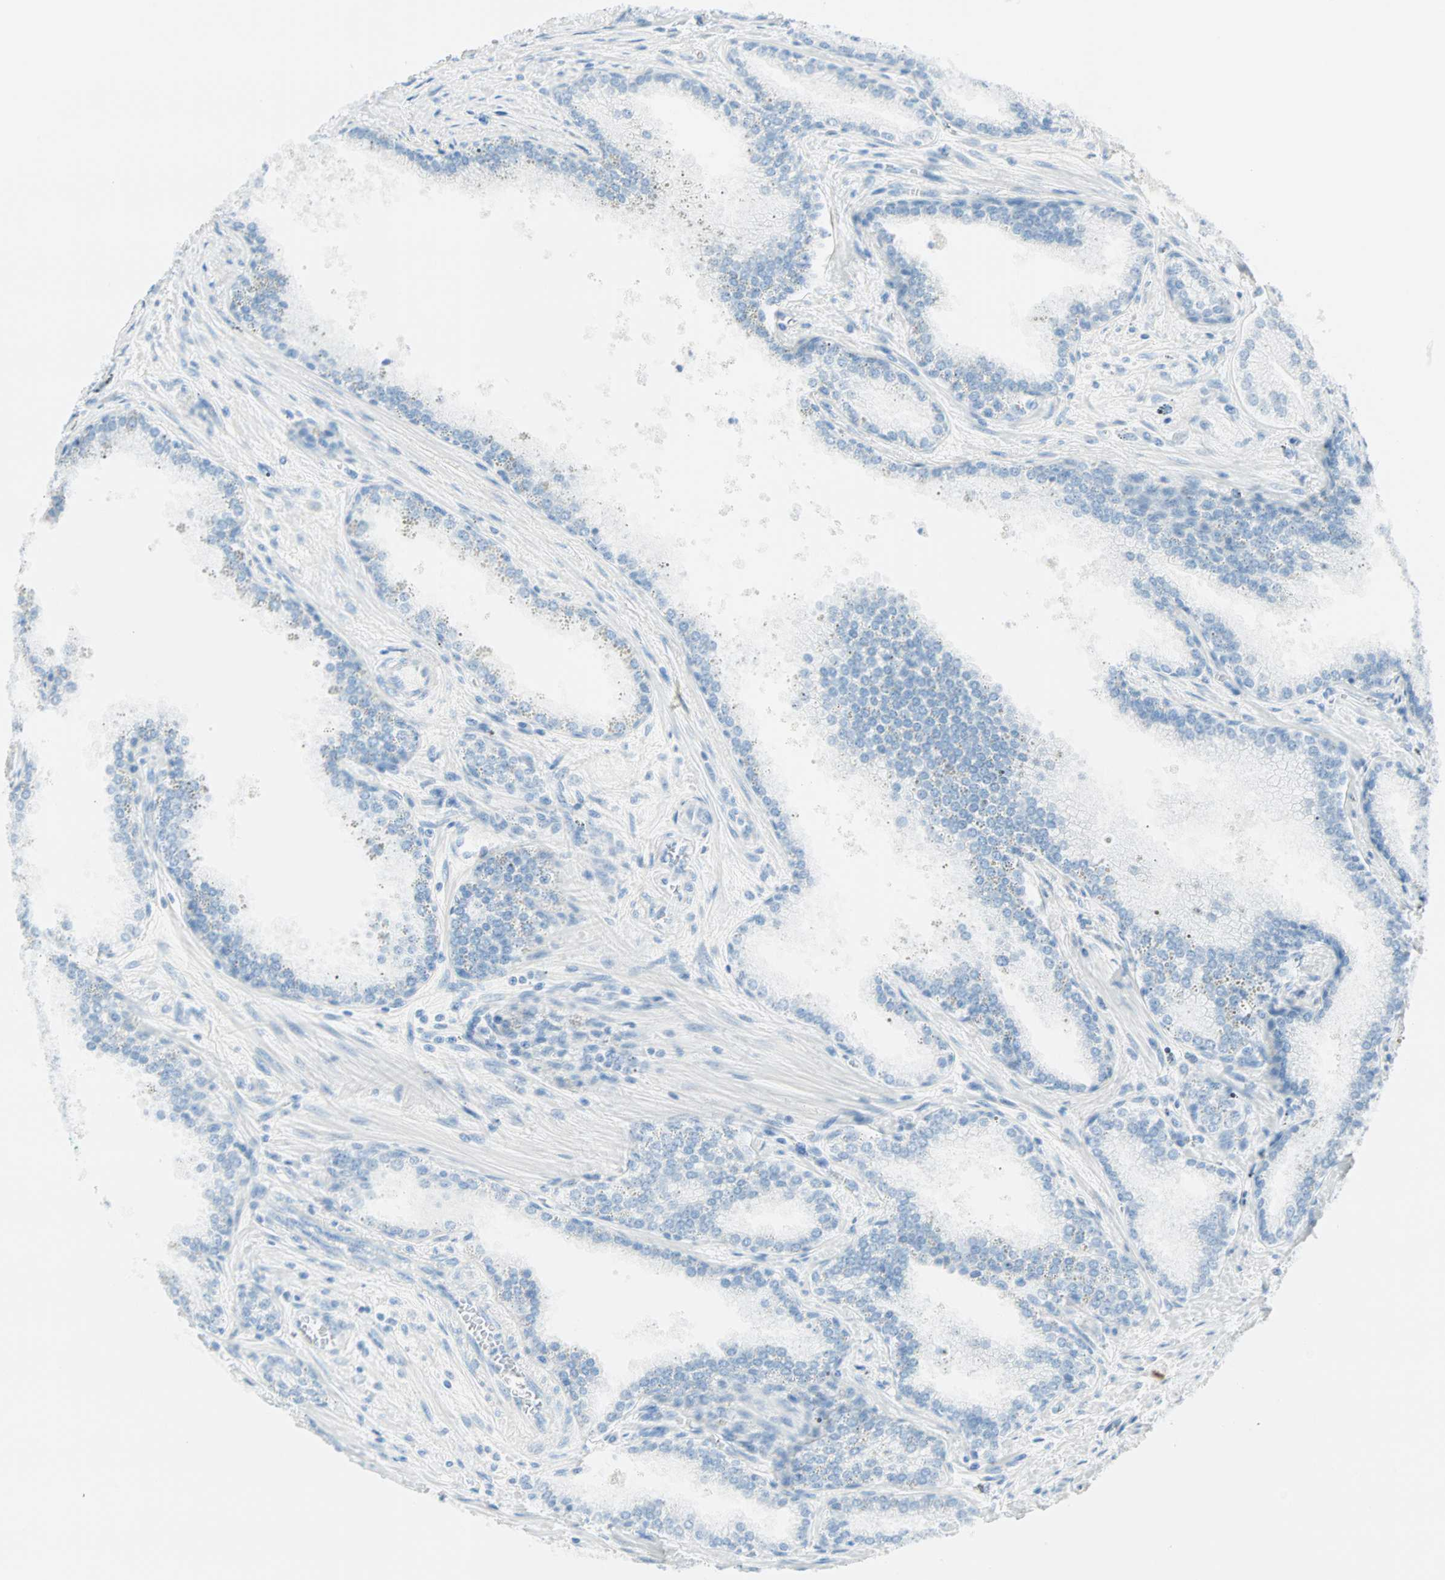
{"staining": {"intensity": "negative", "quantity": "none", "location": "none"}, "tissue": "prostate cancer", "cell_type": "Tumor cells", "image_type": "cancer", "snomed": [{"axis": "morphology", "description": "Adenocarcinoma, Low grade"}, {"axis": "topography", "description": "Prostate"}], "caption": "Immunohistochemistry (IHC) micrograph of human prostate adenocarcinoma (low-grade) stained for a protein (brown), which displays no staining in tumor cells. (Stains: DAB (3,3'-diaminobenzidine) immunohistochemistry (IHC) with hematoxylin counter stain, Microscopy: brightfield microscopy at high magnification).", "gene": "NES", "patient": {"sex": "male", "age": 60}}